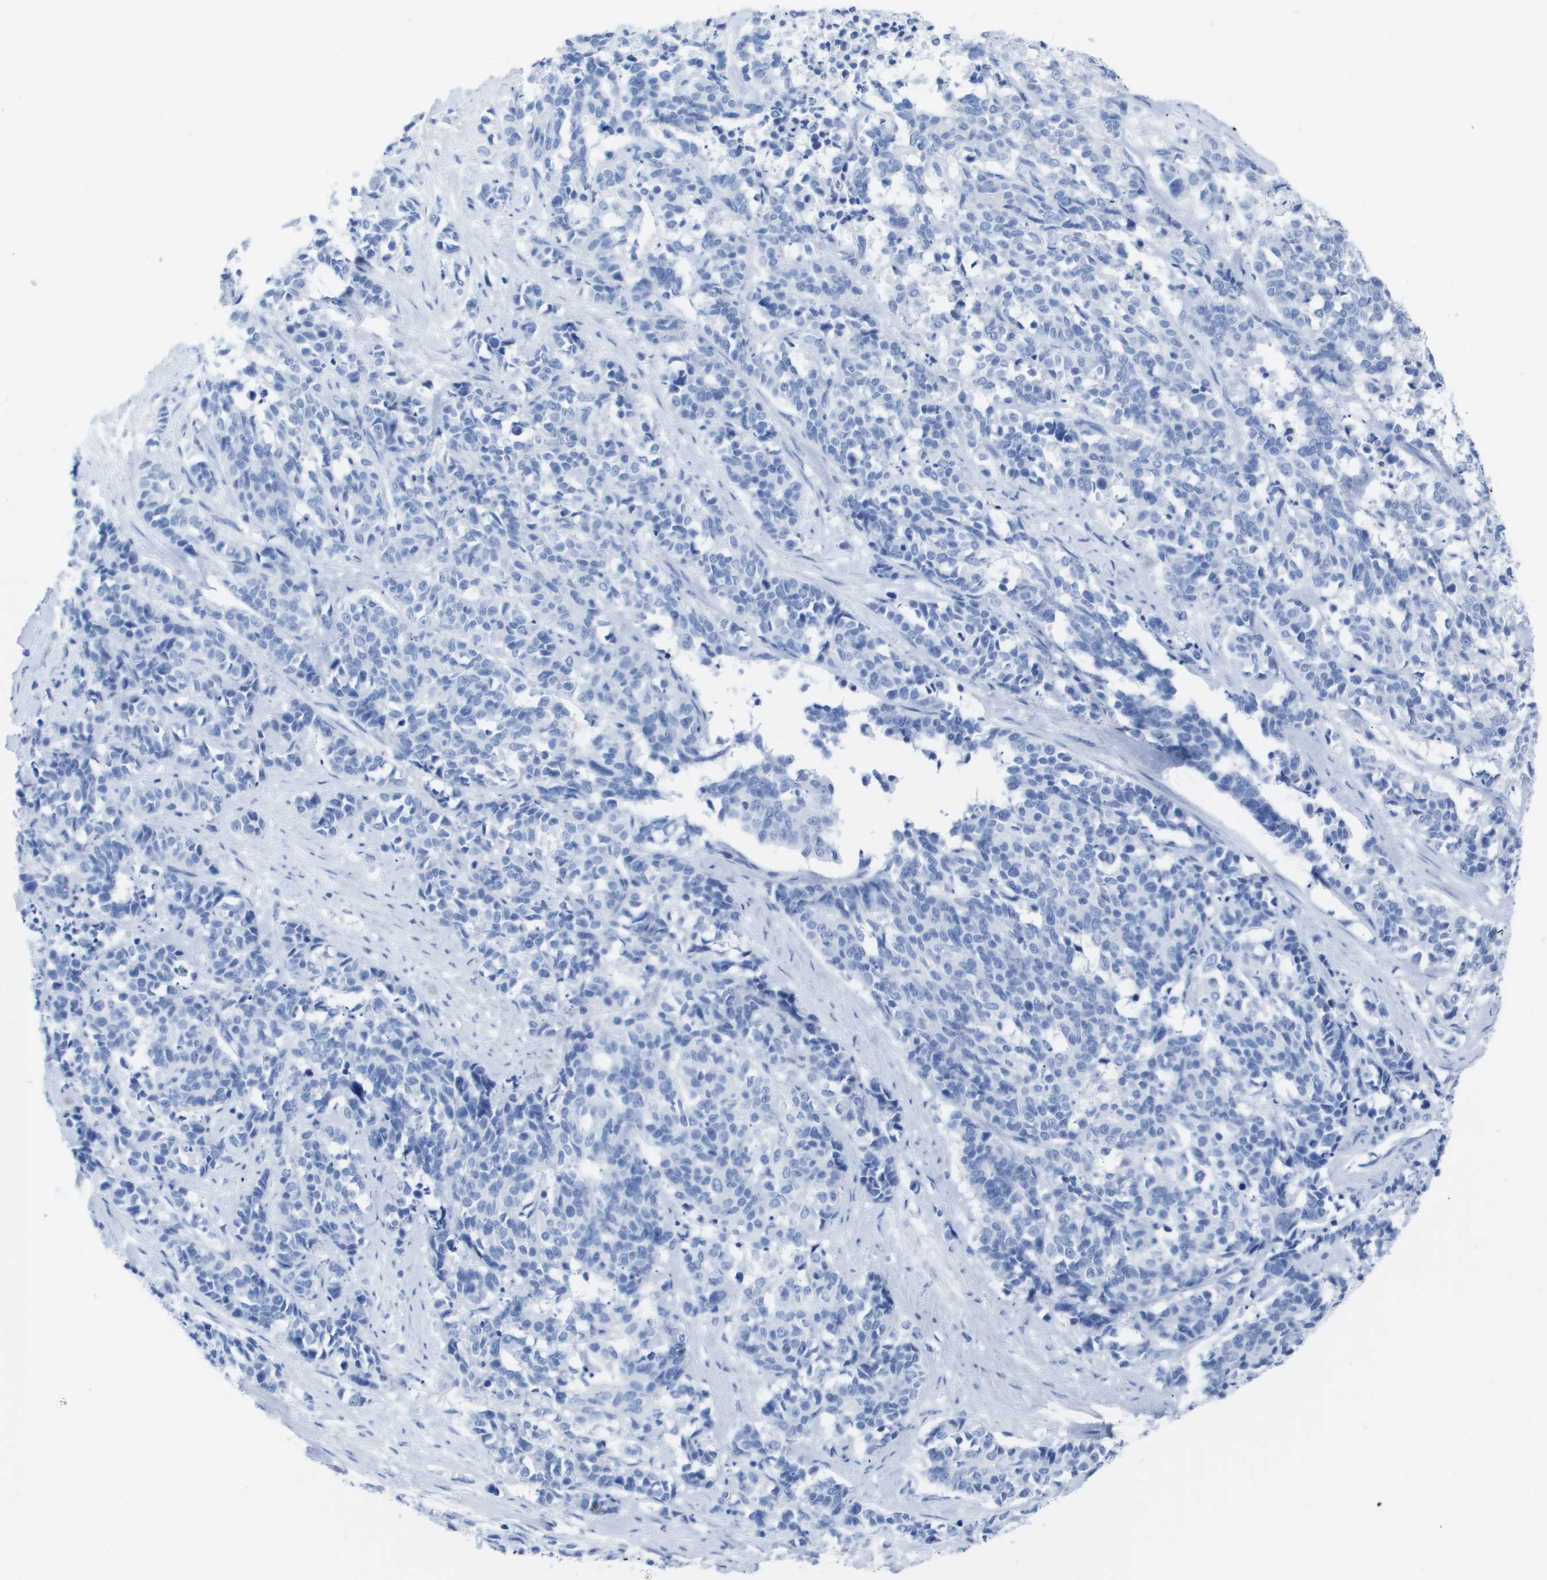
{"staining": {"intensity": "negative", "quantity": "none", "location": "none"}, "tissue": "cervical cancer", "cell_type": "Tumor cells", "image_type": "cancer", "snomed": [{"axis": "morphology", "description": "Squamous cell carcinoma, NOS"}, {"axis": "topography", "description": "Cervix"}], "caption": "This is a micrograph of immunohistochemistry (IHC) staining of squamous cell carcinoma (cervical), which shows no staining in tumor cells.", "gene": "KCNA3", "patient": {"sex": "female", "age": 35}}